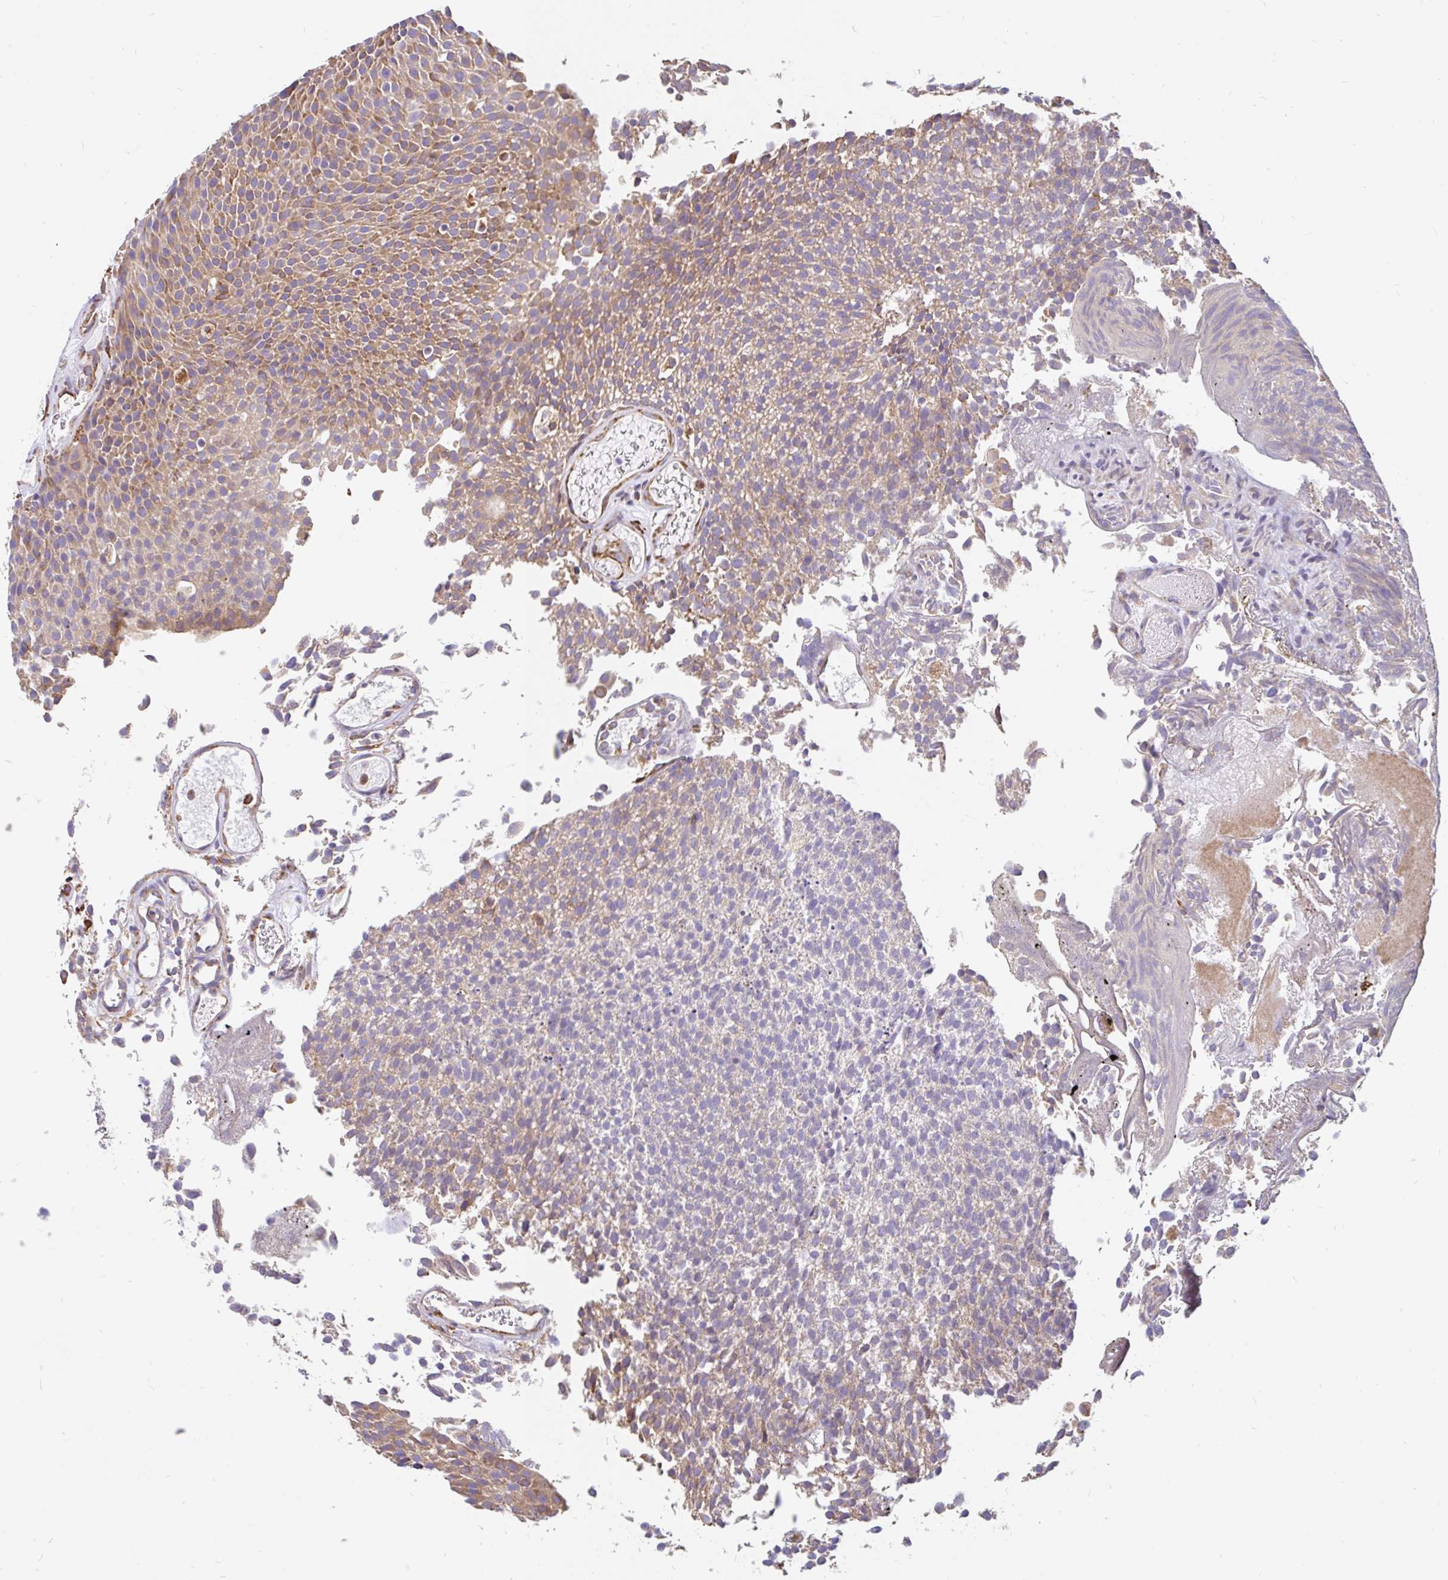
{"staining": {"intensity": "moderate", "quantity": "25%-75%", "location": "cytoplasmic/membranous"}, "tissue": "urothelial cancer", "cell_type": "Tumor cells", "image_type": "cancer", "snomed": [{"axis": "morphology", "description": "Urothelial carcinoma, Low grade"}, {"axis": "topography", "description": "Urinary bladder"}], "caption": "Immunohistochemistry image of human urothelial carcinoma (low-grade) stained for a protein (brown), which demonstrates medium levels of moderate cytoplasmic/membranous expression in approximately 25%-75% of tumor cells.", "gene": "EML5", "patient": {"sex": "female", "age": 79}}